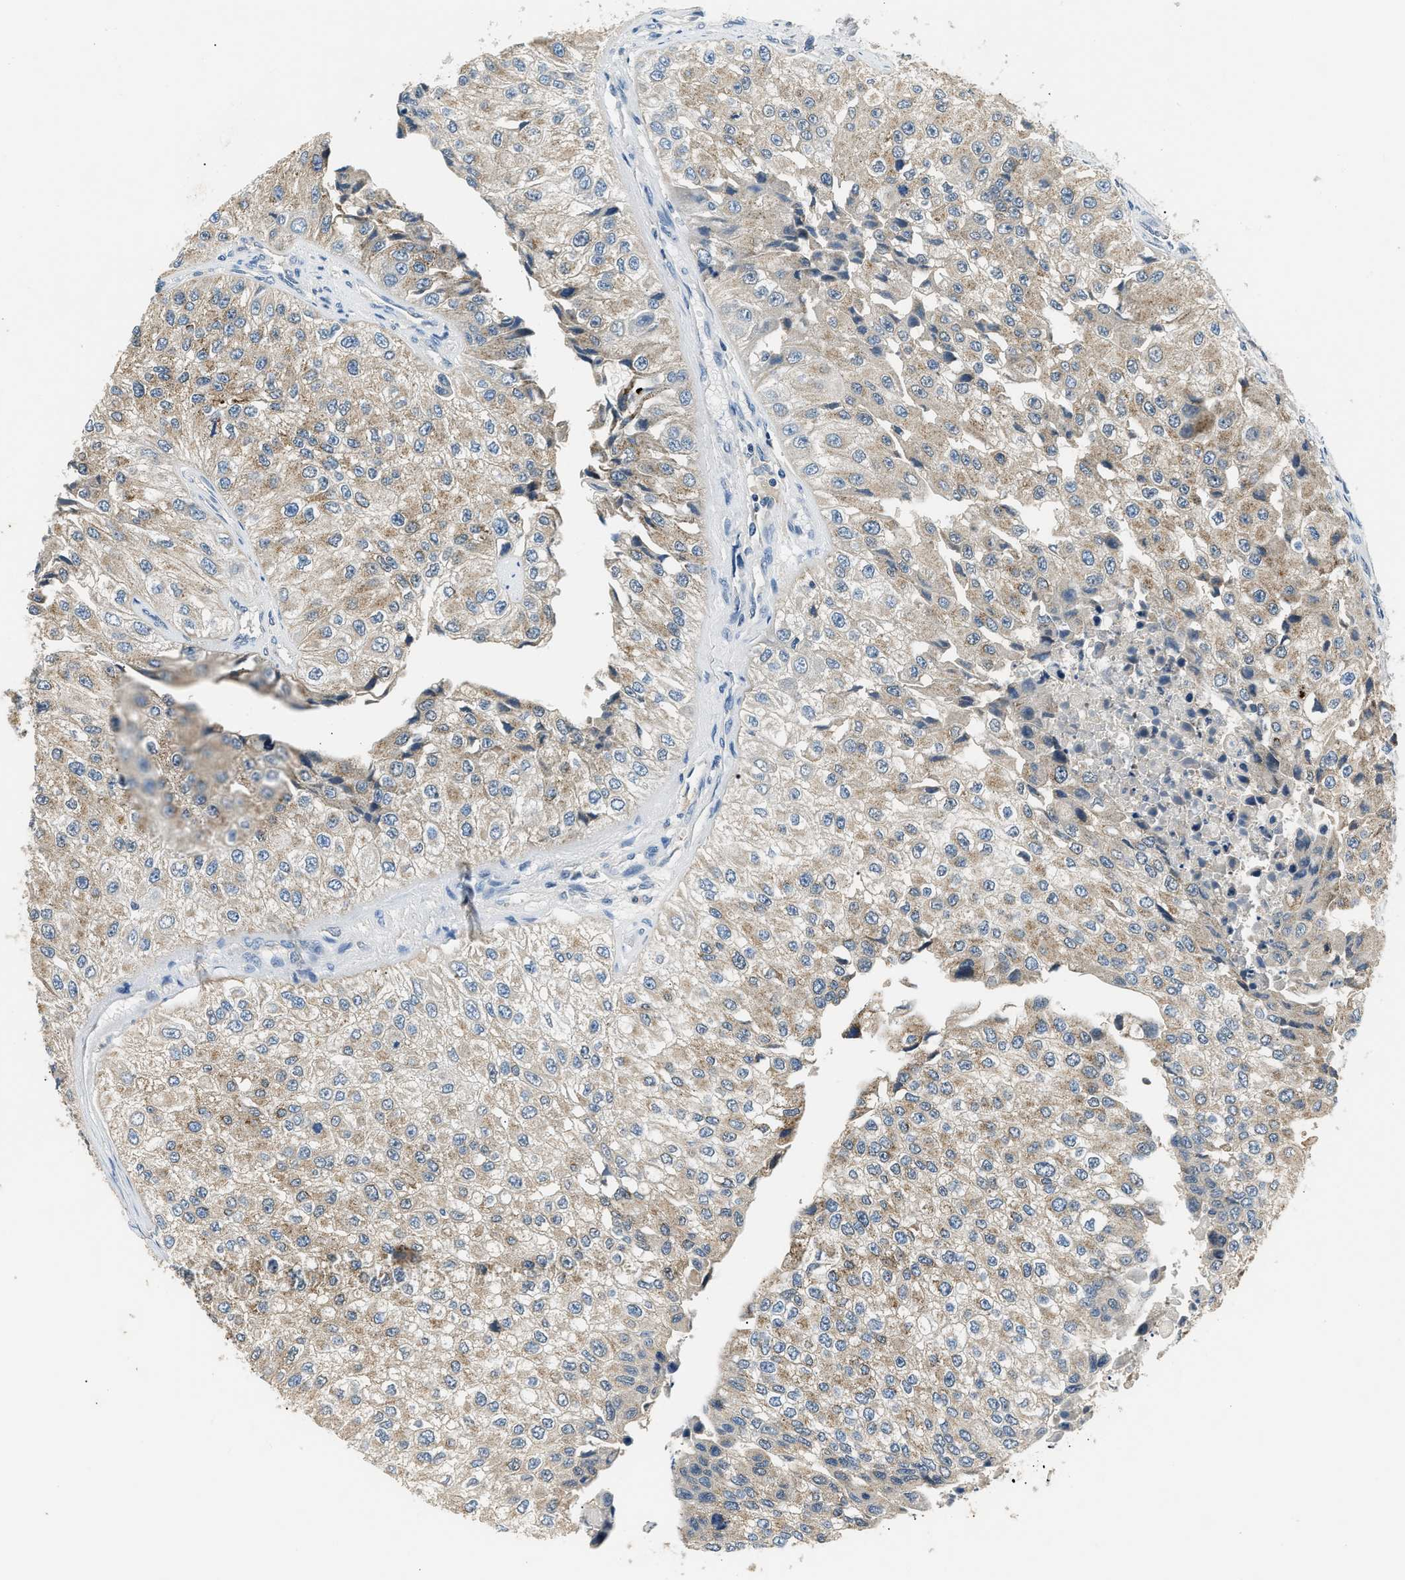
{"staining": {"intensity": "weak", "quantity": ">75%", "location": "cytoplasmic/membranous"}, "tissue": "urothelial cancer", "cell_type": "Tumor cells", "image_type": "cancer", "snomed": [{"axis": "morphology", "description": "Urothelial carcinoma, High grade"}, {"axis": "topography", "description": "Kidney"}, {"axis": "topography", "description": "Urinary bladder"}], "caption": "This is a micrograph of IHC staining of urothelial cancer, which shows weak expression in the cytoplasmic/membranous of tumor cells.", "gene": "INHA", "patient": {"sex": "male", "age": 77}}